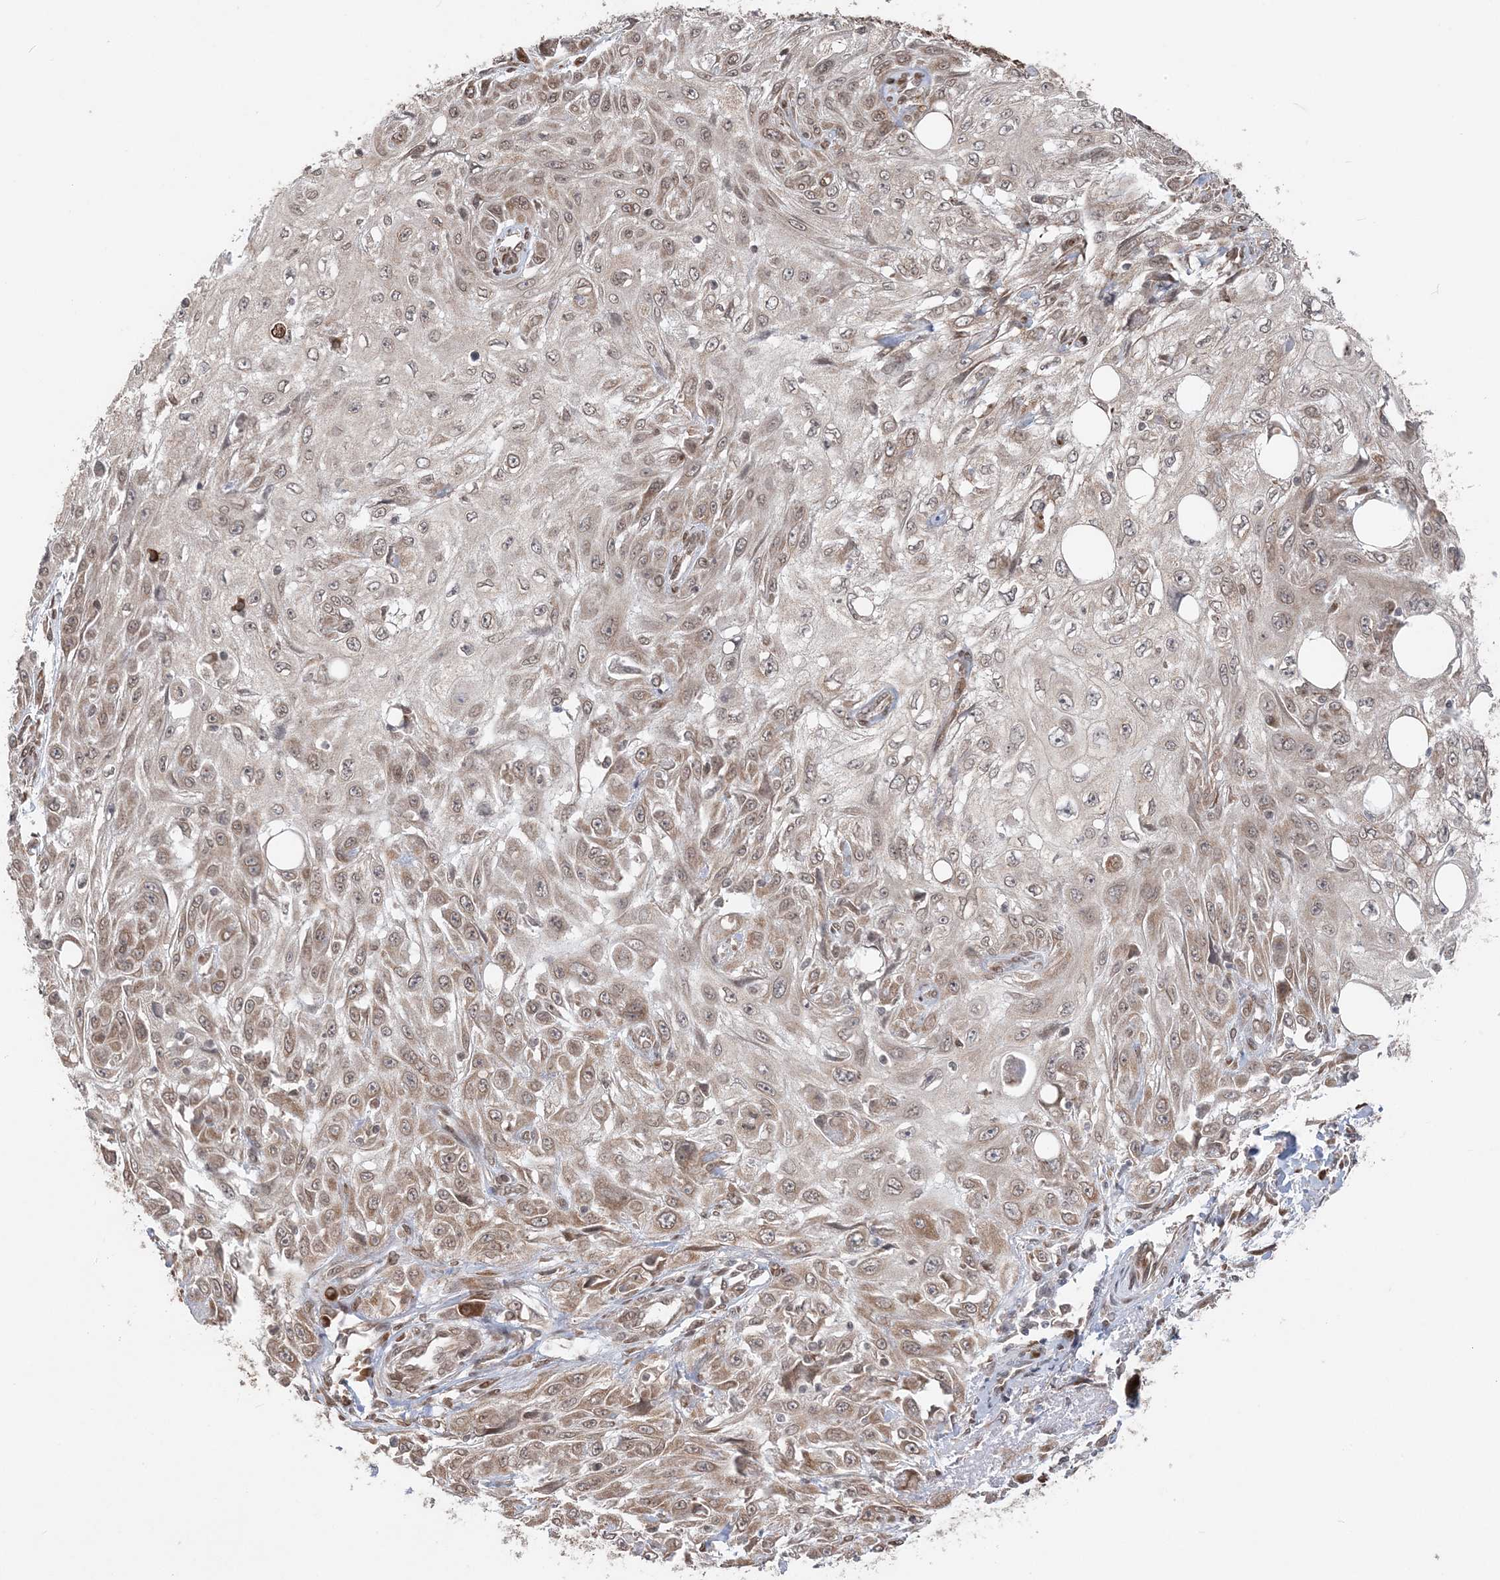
{"staining": {"intensity": "weak", "quantity": ">75%", "location": "cytoplasmic/membranous"}, "tissue": "skin cancer", "cell_type": "Tumor cells", "image_type": "cancer", "snomed": [{"axis": "morphology", "description": "Squamous cell carcinoma, NOS"}, {"axis": "topography", "description": "Skin"}], "caption": "Immunohistochemical staining of human skin squamous cell carcinoma reveals weak cytoplasmic/membranous protein staining in approximately >75% of tumor cells.", "gene": "TMED10", "patient": {"sex": "male", "age": 75}}